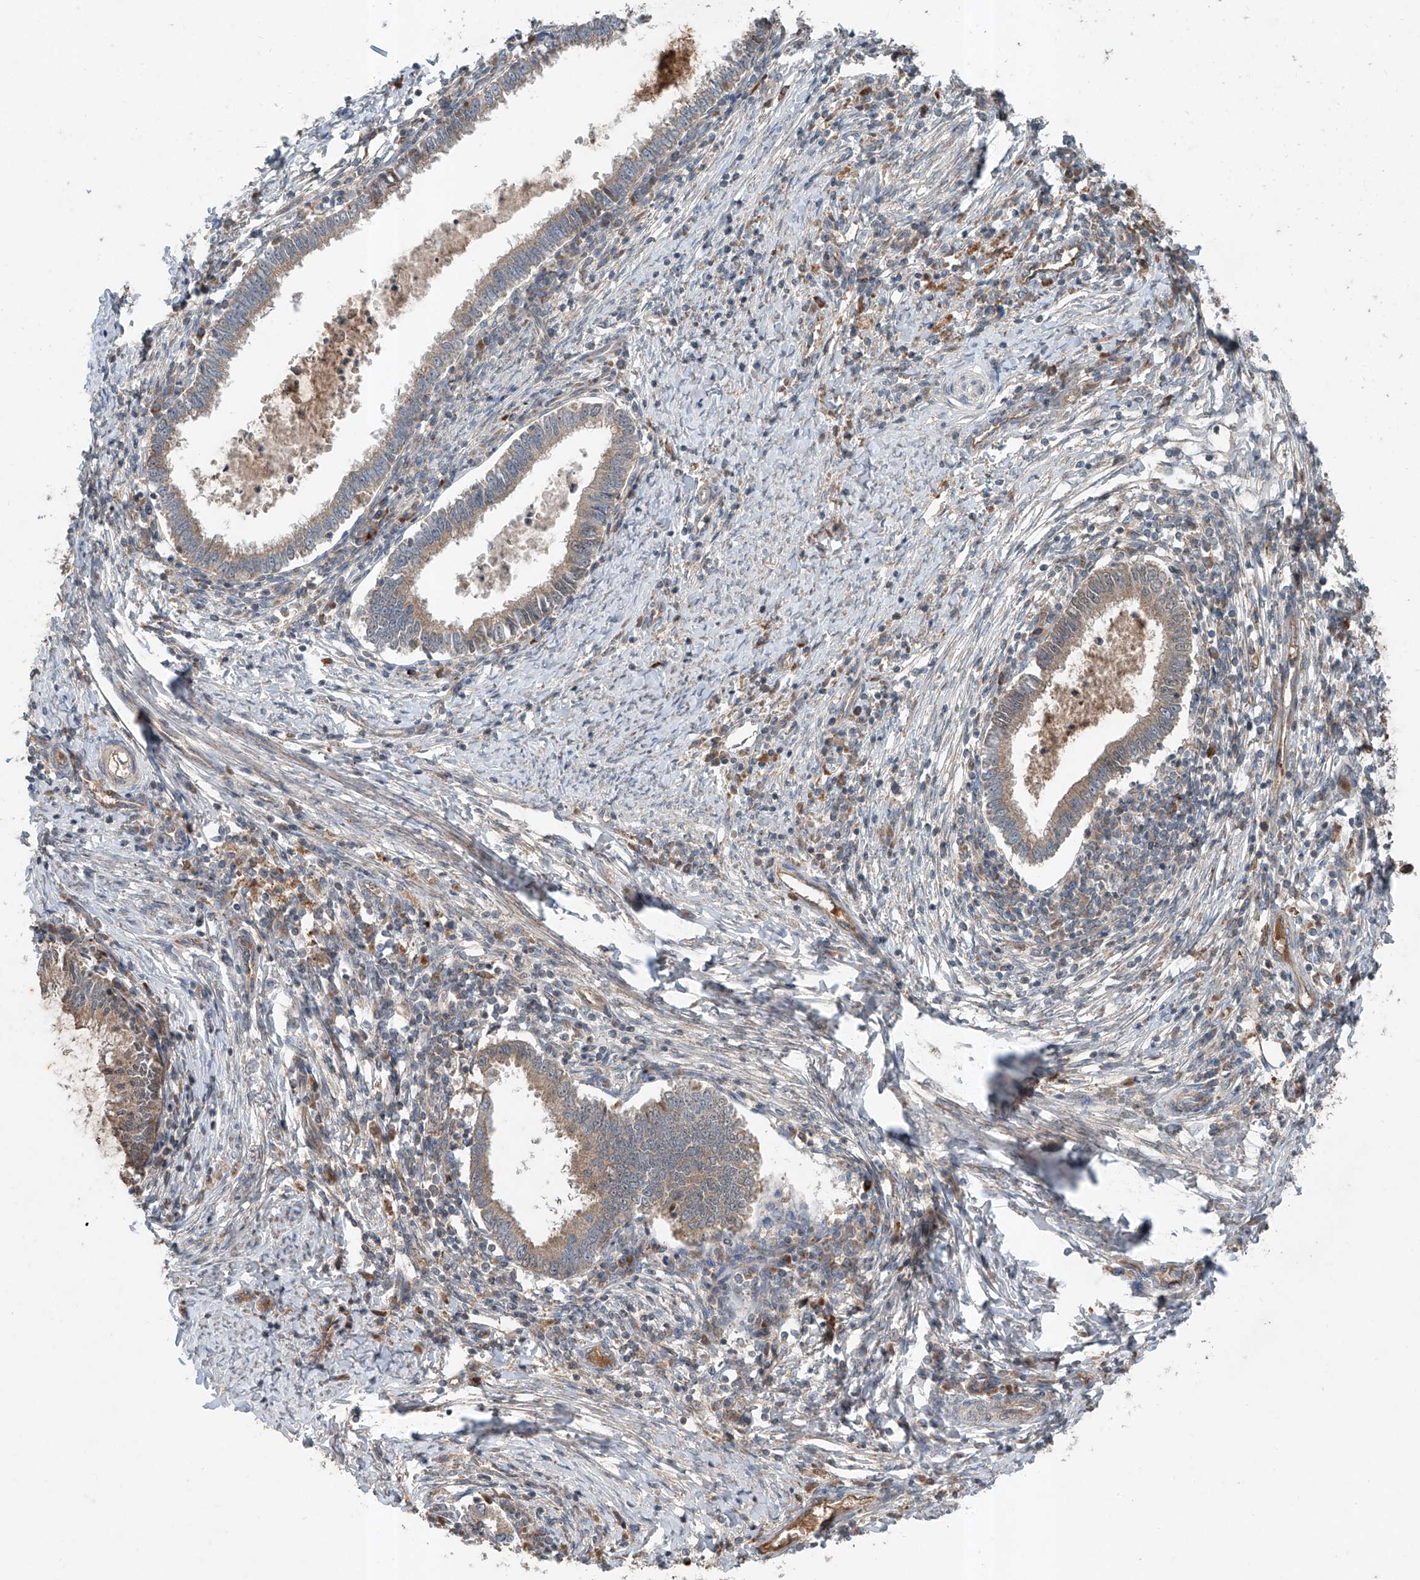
{"staining": {"intensity": "weak", "quantity": ">75%", "location": "cytoplasmic/membranous"}, "tissue": "cervical cancer", "cell_type": "Tumor cells", "image_type": "cancer", "snomed": [{"axis": "morphology", "description": "Adenocarcinoma, NOS"}, {"axis": "topography", "description": "Cervix"}], "caption": "Cervical cancer (adenocarcinoma) stained with DAB immunohistochemistry reveals low levels of weak cytoplasmic/membranous expression in approximately >75% of tumor cells.", "gene": "ADAM23", "patient": {"sex": "female", "age": 36}}